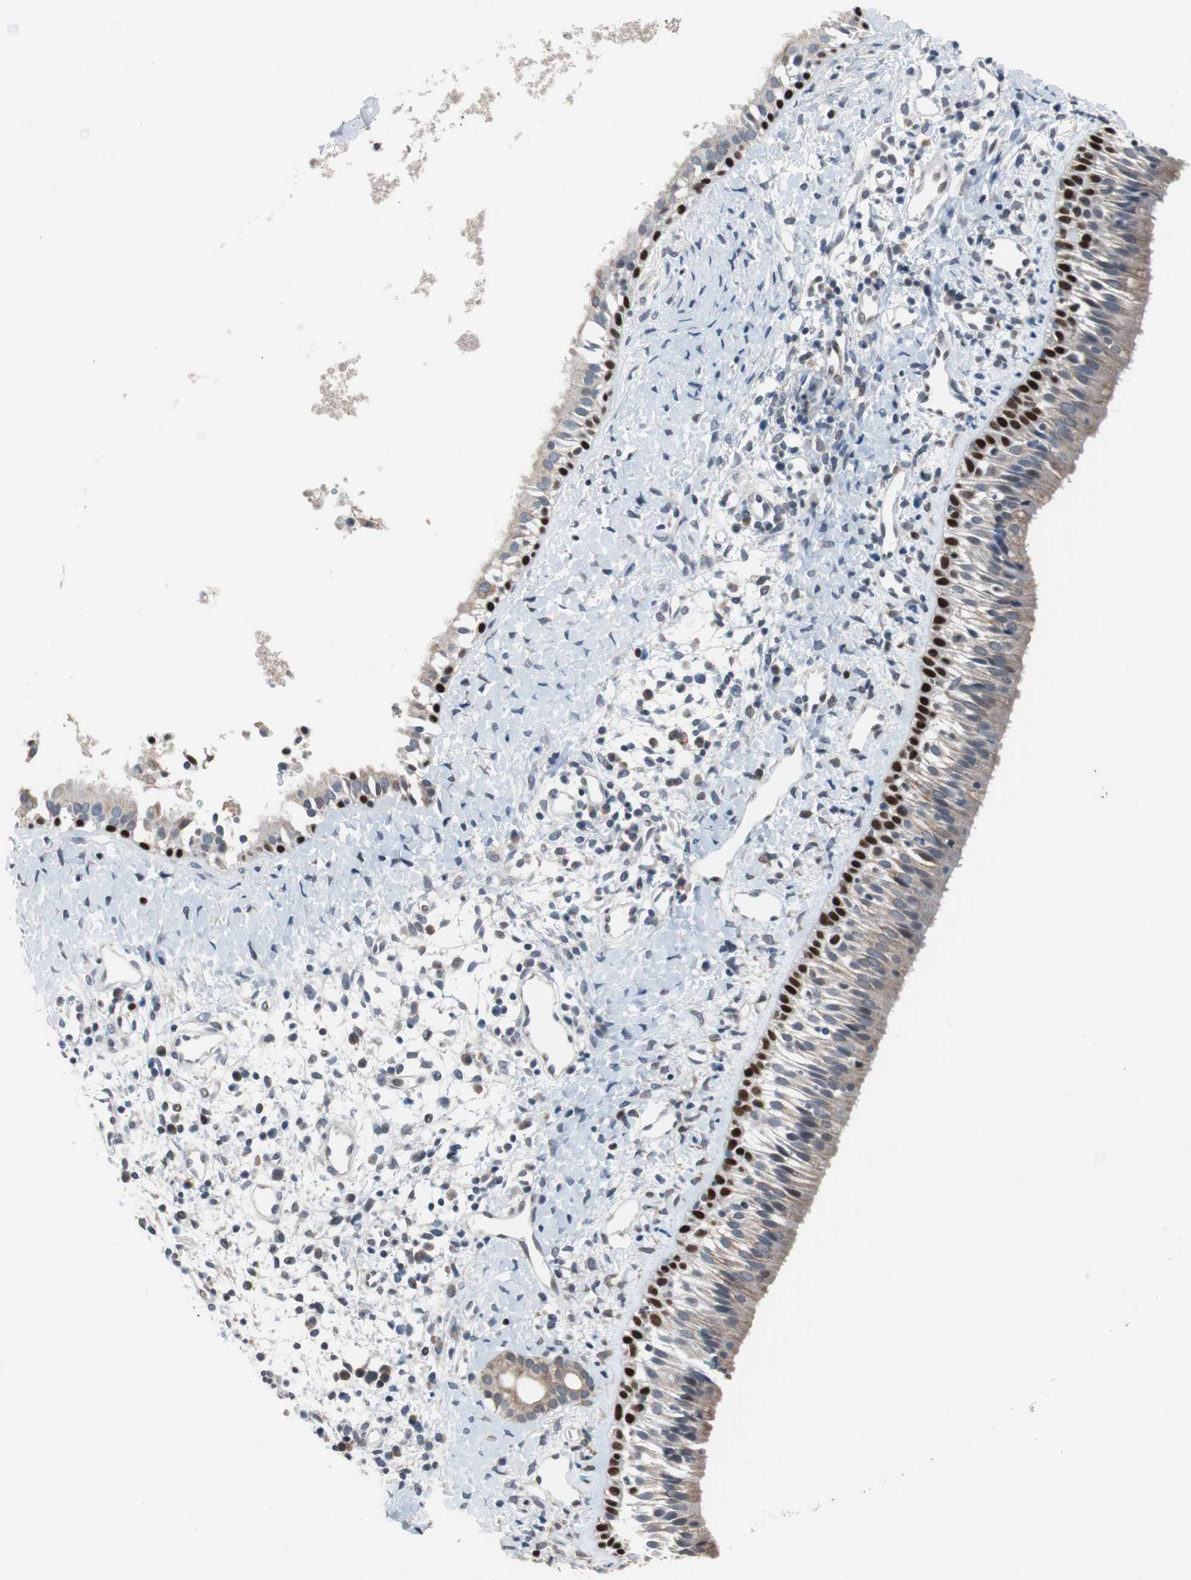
{"staining": {"intensity": "strong", "quantity": "<25%", "location": "nuclear"}, "tissue": "nasopharynx", "cell_type": "Respiratory epithelial cells", "image_type": "normal", "snomed": [{"axis": "morphology", "description": "Normal tissue, NOS"}, {"axis": "topography", "description": "Nasopharynx"}], "caption": "A high-resolution histopathology image shows immunohistochemistry (IHC) staining of unremarkable nasopharynx, which displays strong nuclear staining in about <25% of respiratory epithelial cells.", "gene": "TP63", "patient": {"sex": "male", "age": 22}}